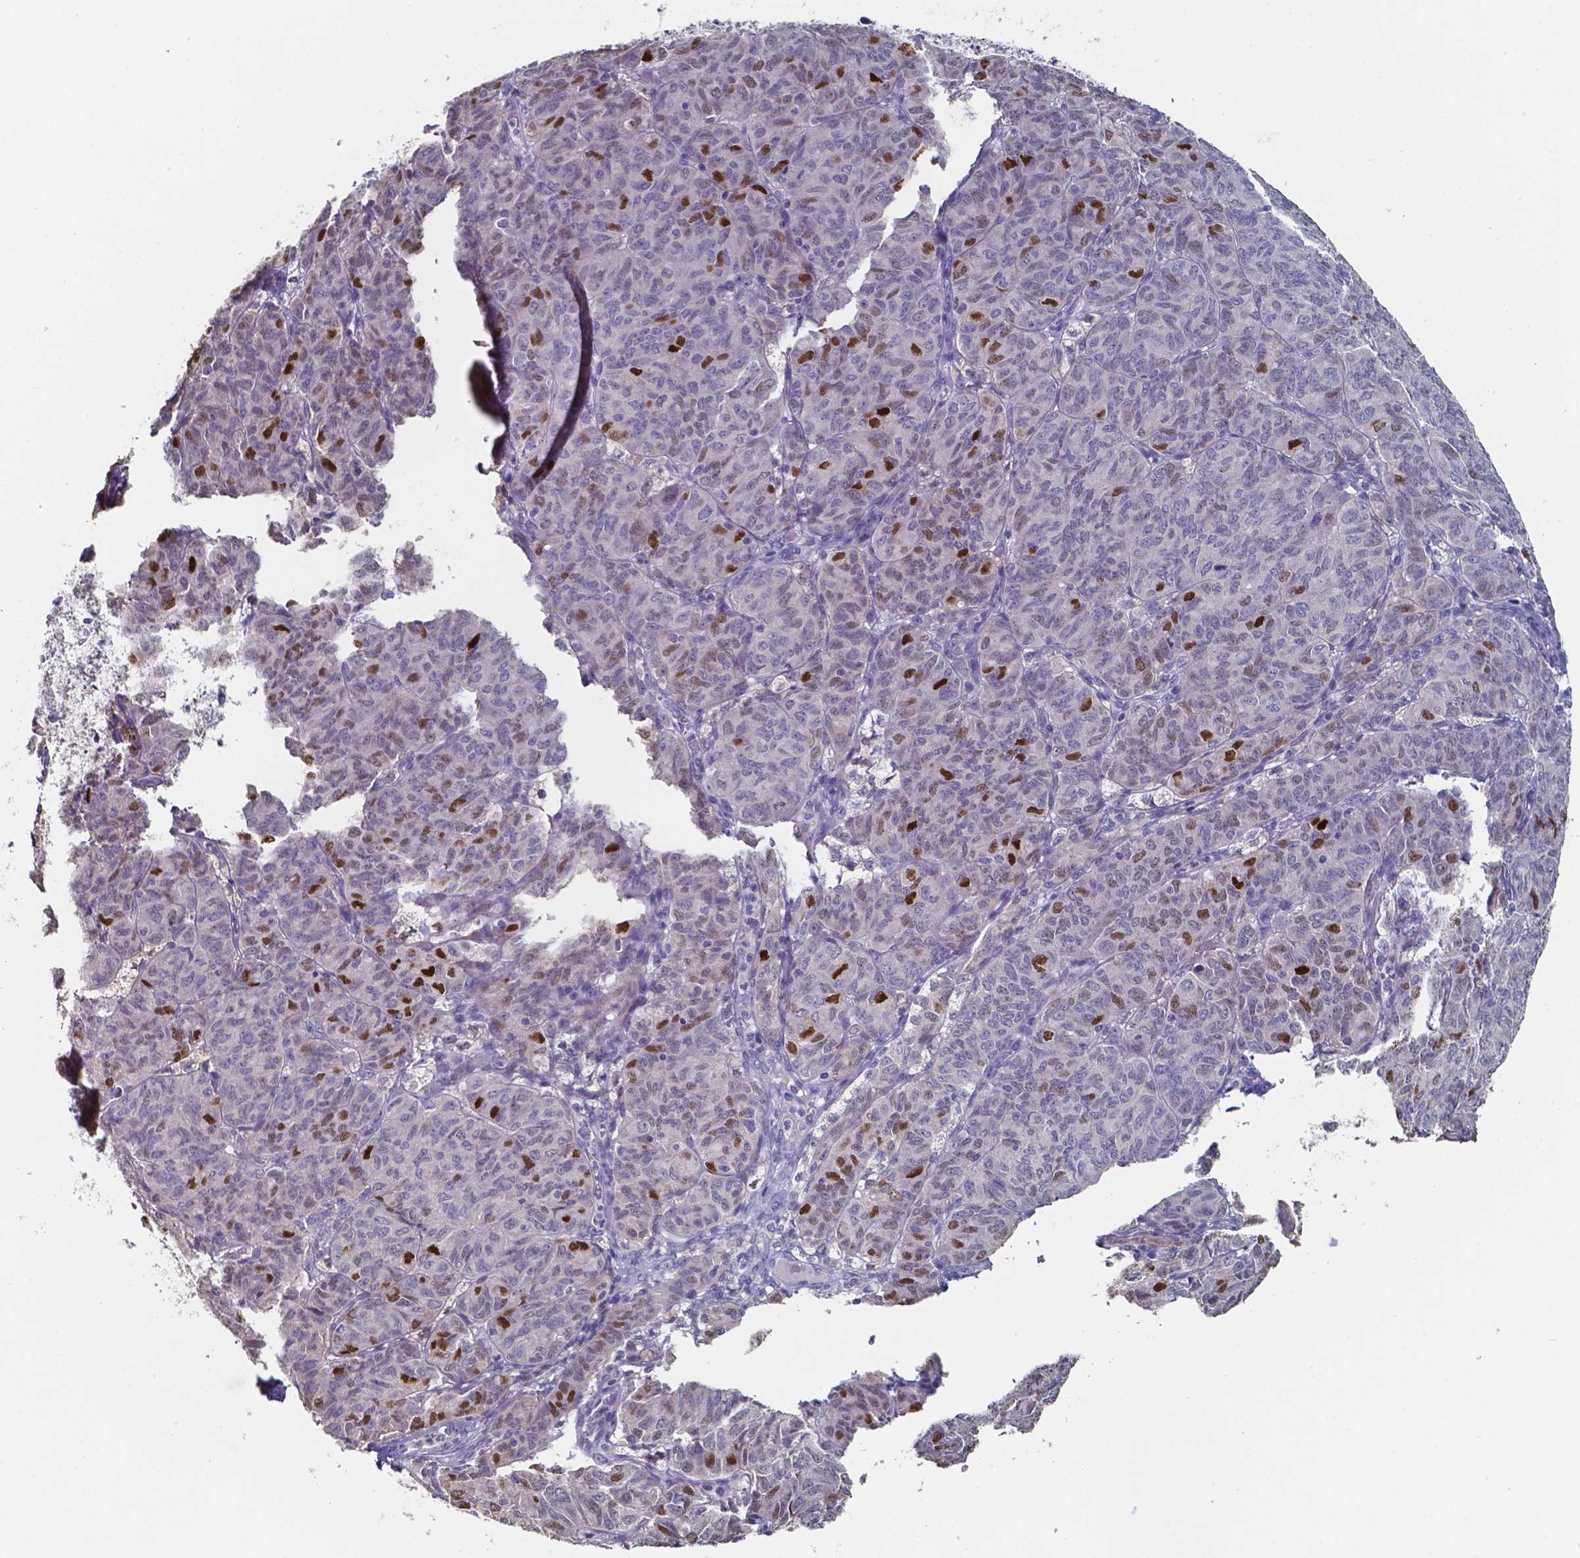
{"staining": {"intensity": "strong", "quantity": "<25%", "location": "nuclear"}, "tissue": "ovarian cancer", "cell_type": "Tumor cells", "image_type": "cancer", "snomed": [{"axis": "morphology", "description": "Carcinoma, endometroid"}, {"axis": "topography", "description": "Ovary"}], "caption": "Immunohistochemistry photomicrograph of endometroid carcinoma (ovarian) stained for a protein (brown), which demonstrates medium levels of strong nuclear positivity in approximately <25% of tumor cells.", "gene": "FOXJ1", "patient": {"sex": "female", "age": 80}}